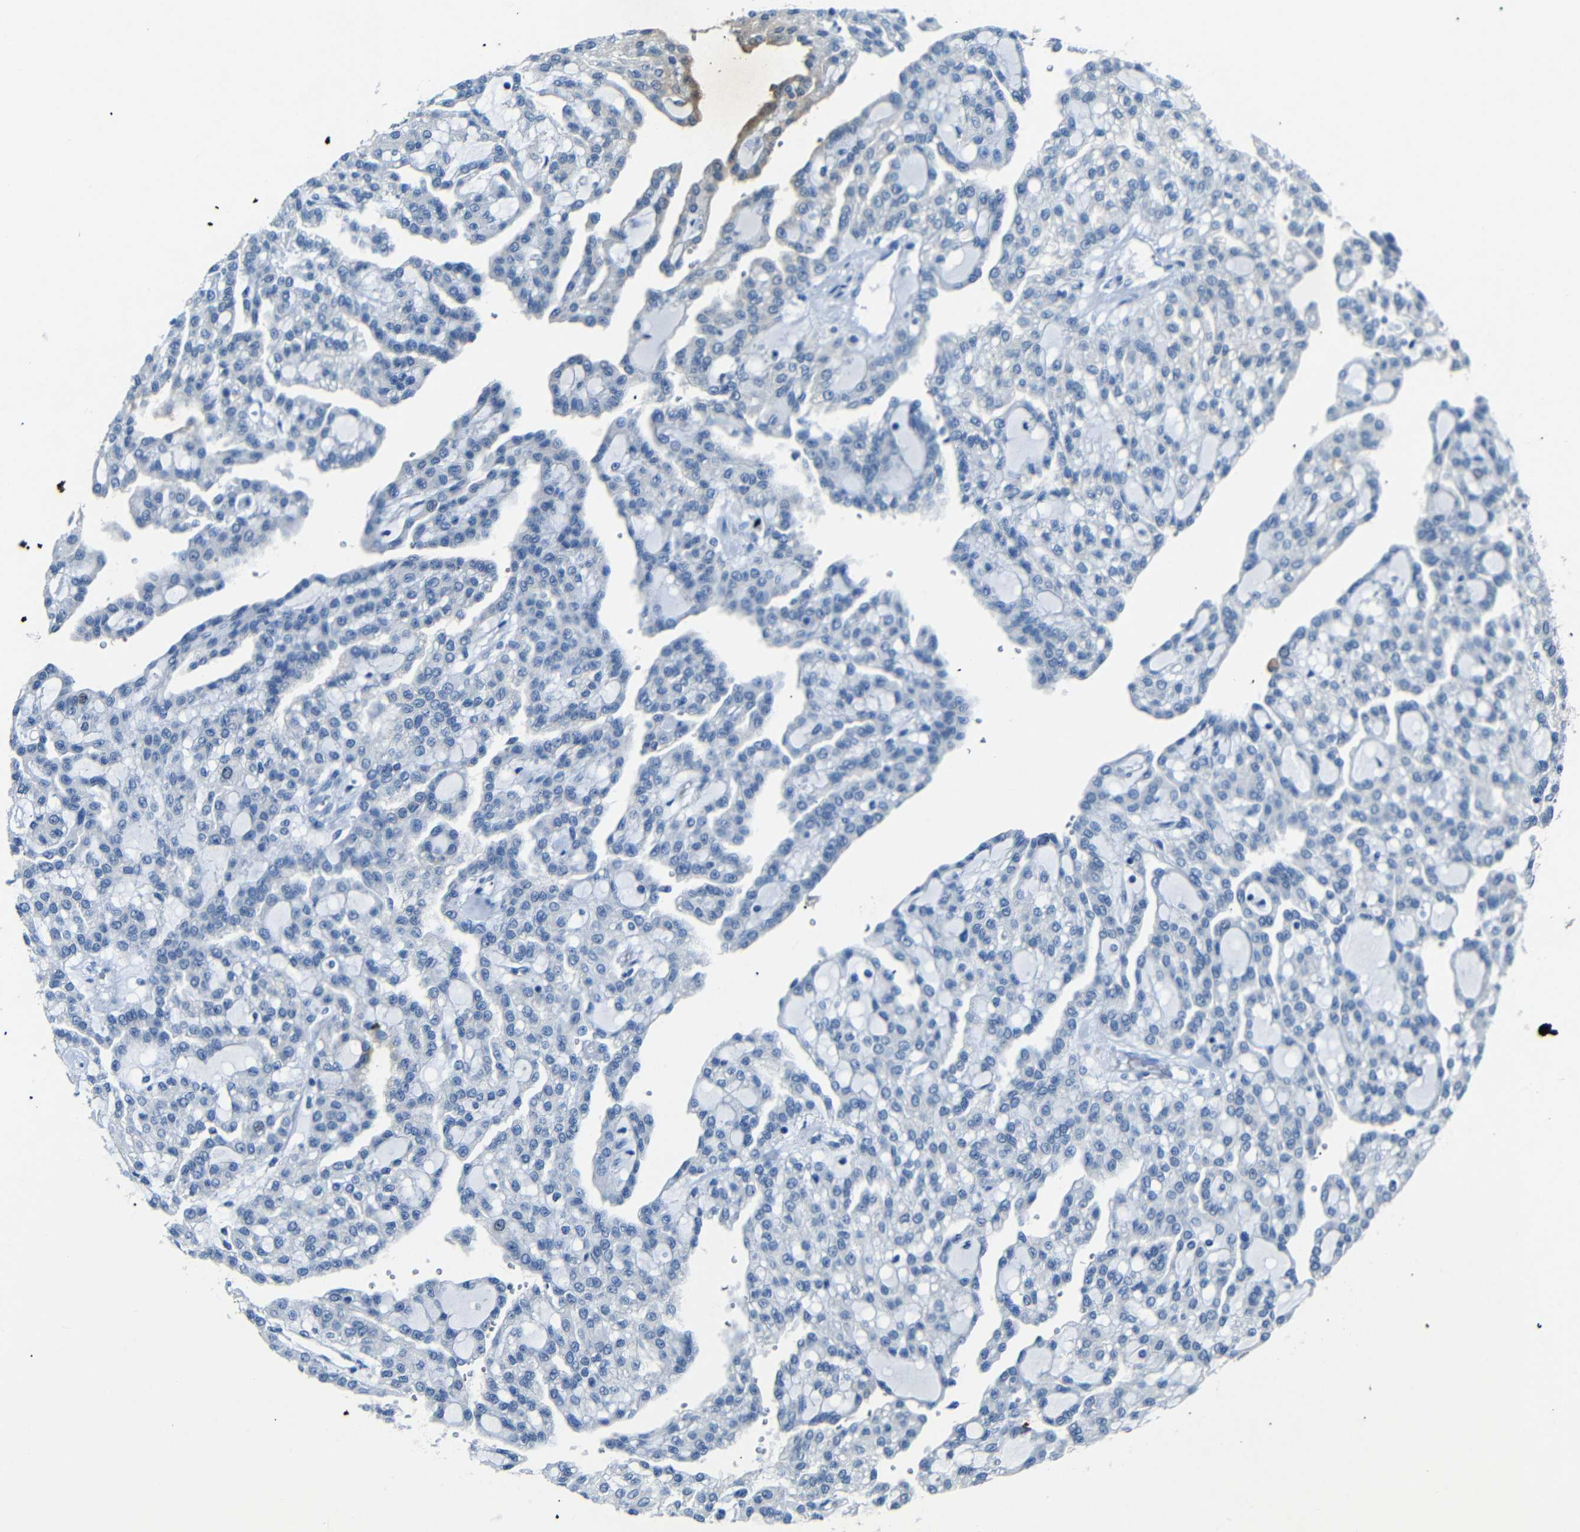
{"staining": {"intensity": "negative", "quantity": "none", "location": "none"}, "tissue": "renal cancer", "cell_type": "Tumor cells", "image_type": "cancer", "snomed": [{"axis": "morphology", "description": "Adenocarcinoma, NOS"}, {"axis": "topography", "description": "Kidney"}], "caption": "Tumor cells show no significant staining in renal adenocarcinoma. Nuclei are stained in blue.", "gene": "INCENP", "patient": {"sex": "male", "age": 63}}